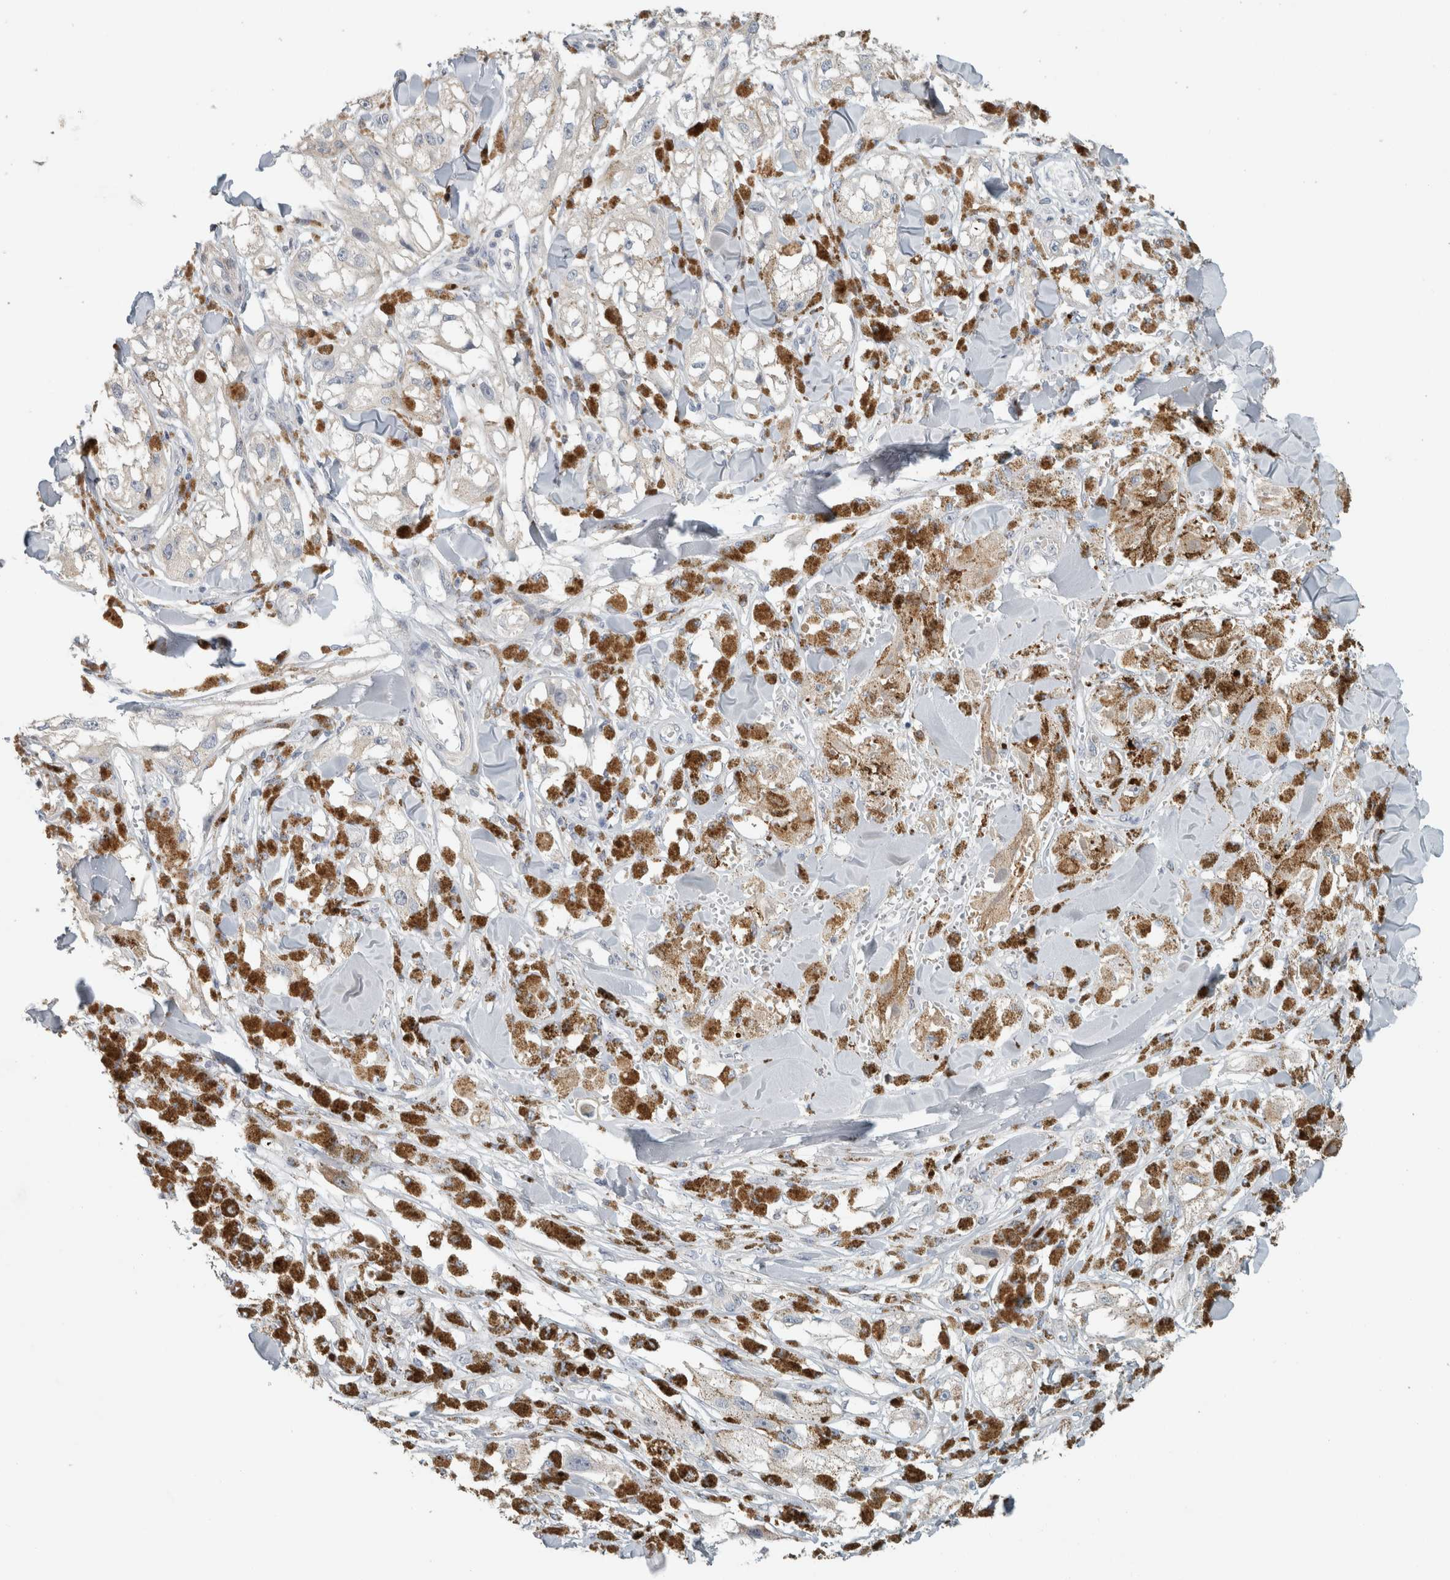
{"staining": {"intensity": "negative", "quantity": "none", "location": "none"}, "tissue": "melanoma", "cell_type": "Tumor cells", "image_type": "cancer", "snomed": [{"axis": "morphology", "description": "Malignant melanoma, NOS"}, {"axis": "topography", "description": "Skin"}], "caption": "The histopathology image reveals no staining of tumor cells in melanoma. Nuclei are stained in blue.", "gene": "SCIN", "patient": {"sex": "male", "age": 88}}